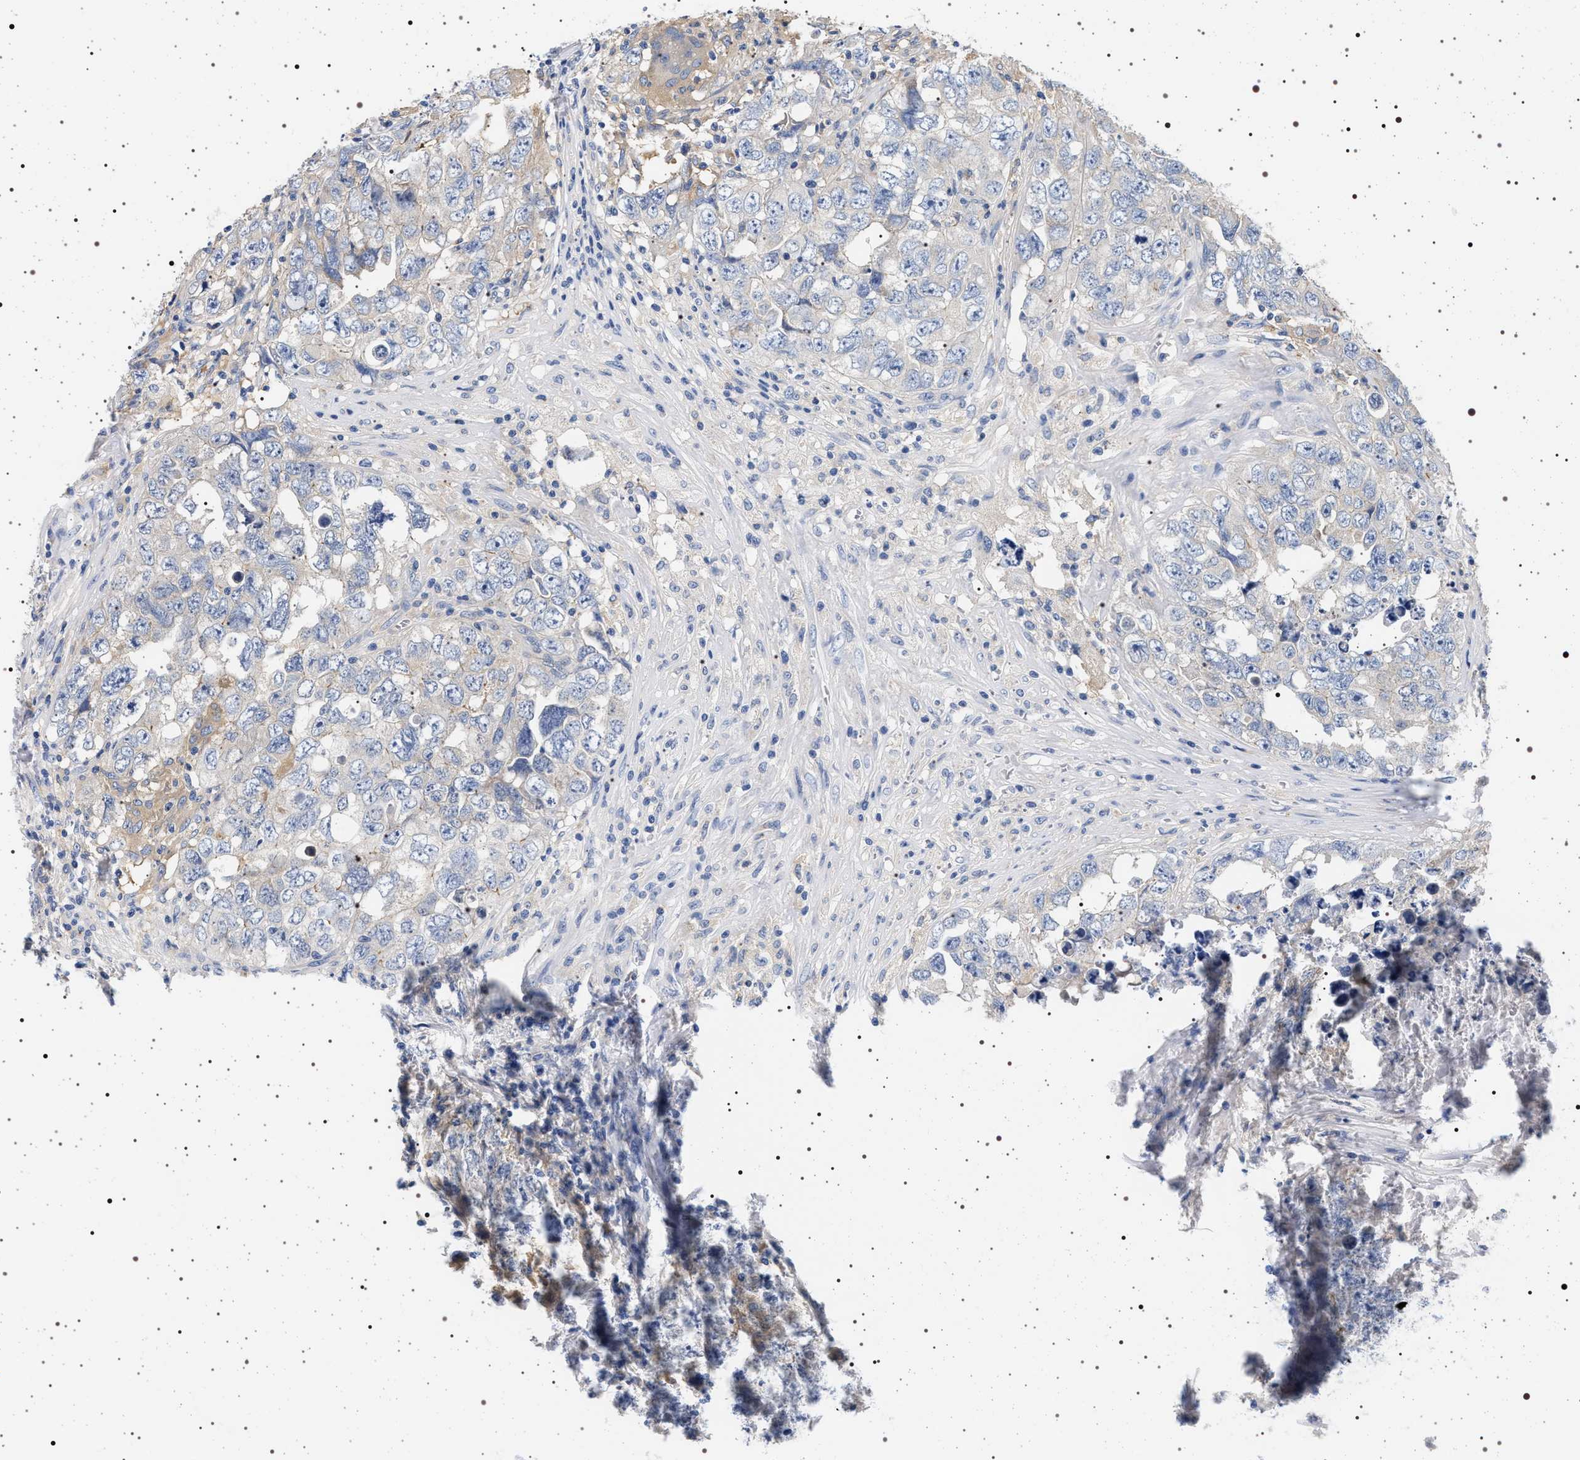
{"staining": {"intensity": "weak", "quantity": "<25%", "location": "cytoplasmic/membranous"}, "tissue": "testis cancer", "cell_type": "Tumor cells", "image_type": "cancer", "snomed": [{"axis": "morphology", "description": "Seminoma, NOS"}, {"axis": "morphology", "description": "Carcinoma, Embryonal, NOS"}, {"axis": "topography", "description": "Testis"}], "caption": "Testis cancer stained for a protein using immunohistochemistry (IHC) exhibits no positivity tumor cells.", "gene": "HSD17B1", "patient": {"sex": "male", "age": 43}}